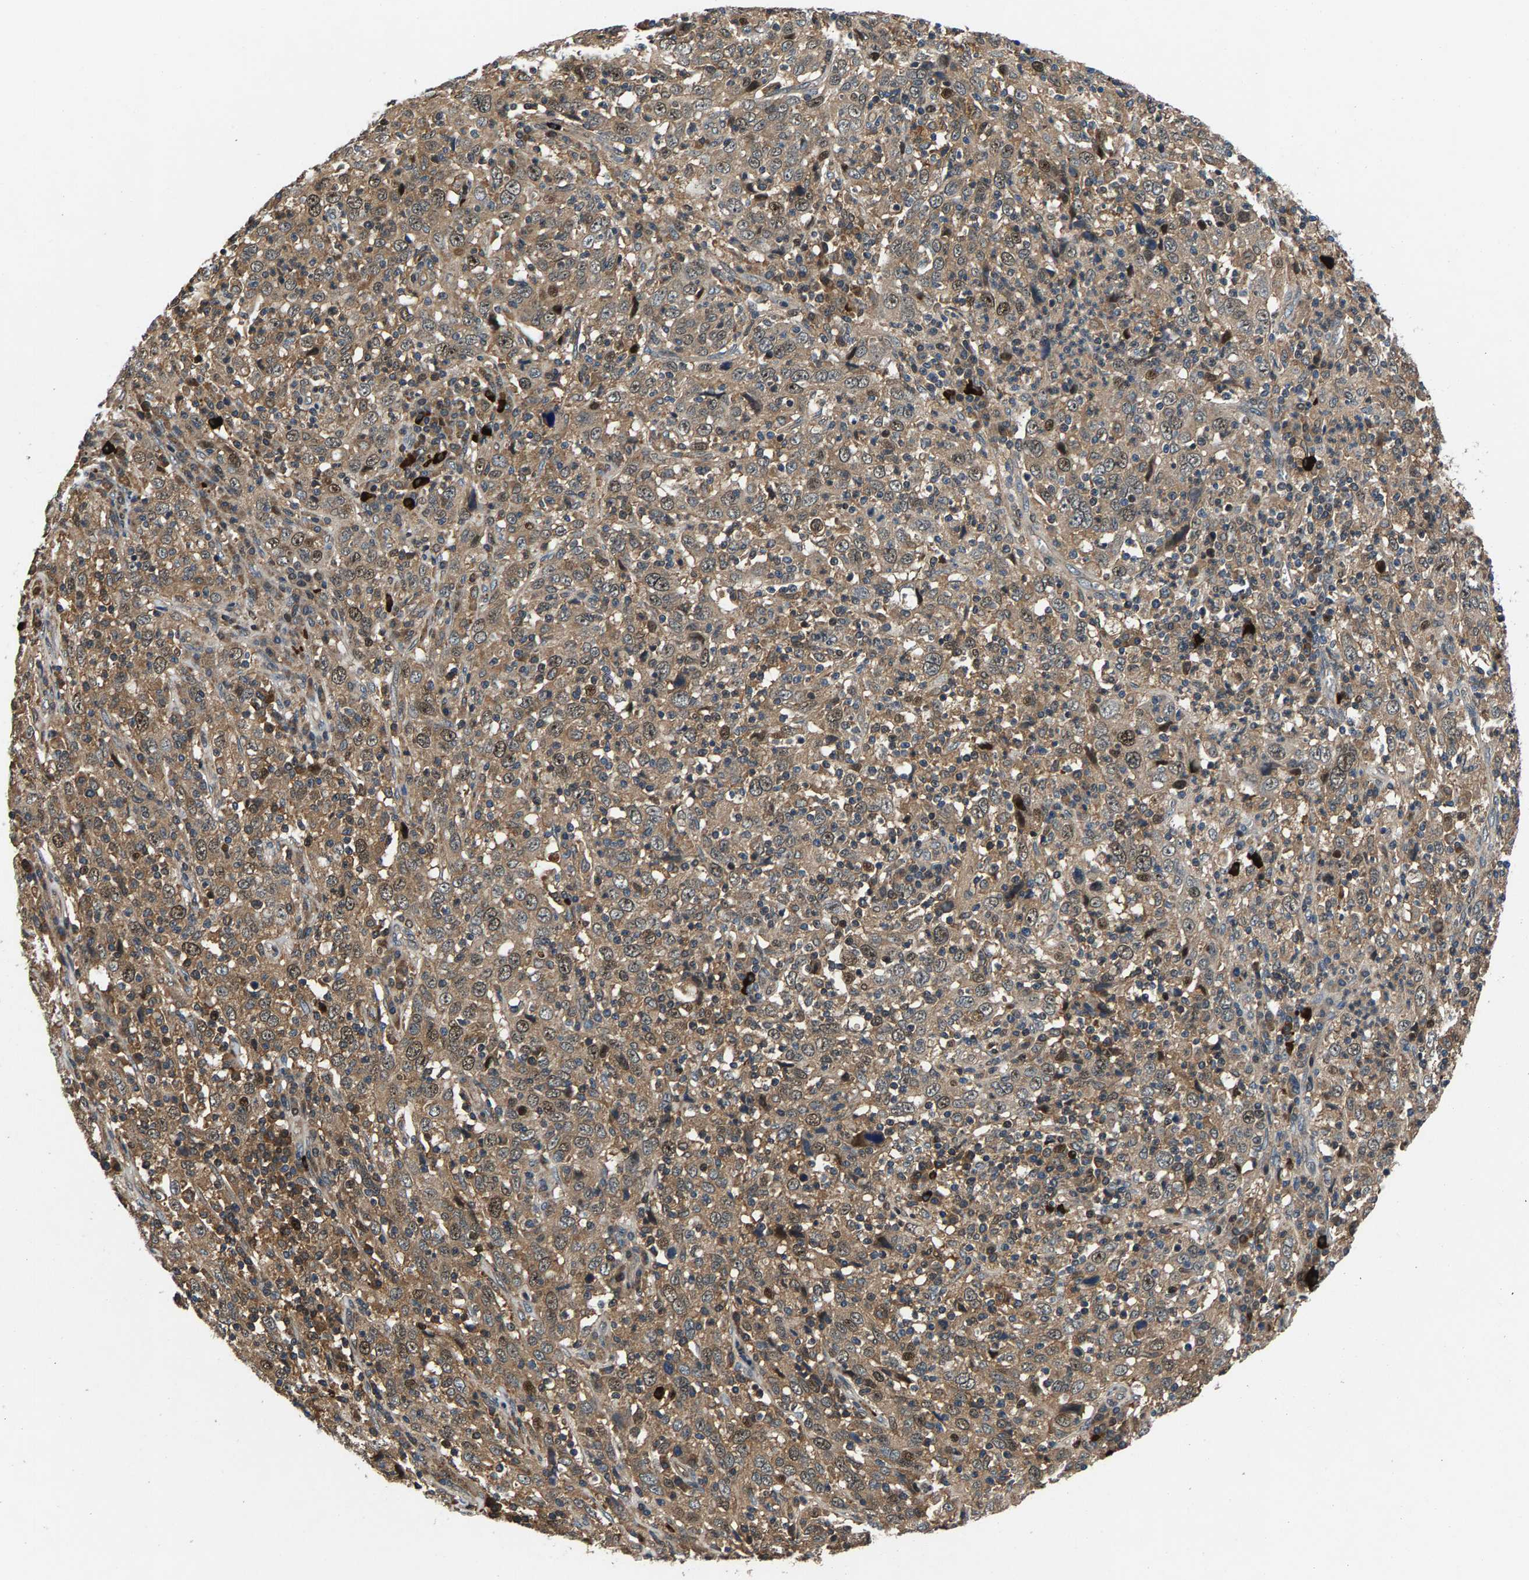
{"staining": {"intensity": "weak", "quantity": ">75%", "location": "cytoplasmic/membranous"}, "tissue": "cervical cancer", "cell_type": "Tumor cells", "image_type": "cancer", "snomed": [{"axis": "morphology", "description": "Squamous cell carcinoma, NOS"}, {"axis": "topography", "description": "Cervix"}], "caption": "DAB (3,3'-diaminobenzidine) immunohistochemical staining of cervical cancer (squamous cell carcinoma) reveals weak cytoplasmic/membranous protein positivity in about >75% of tumor cells.", "gene": "FAM78A", "patient": {"sex": "female", "age": 46}}